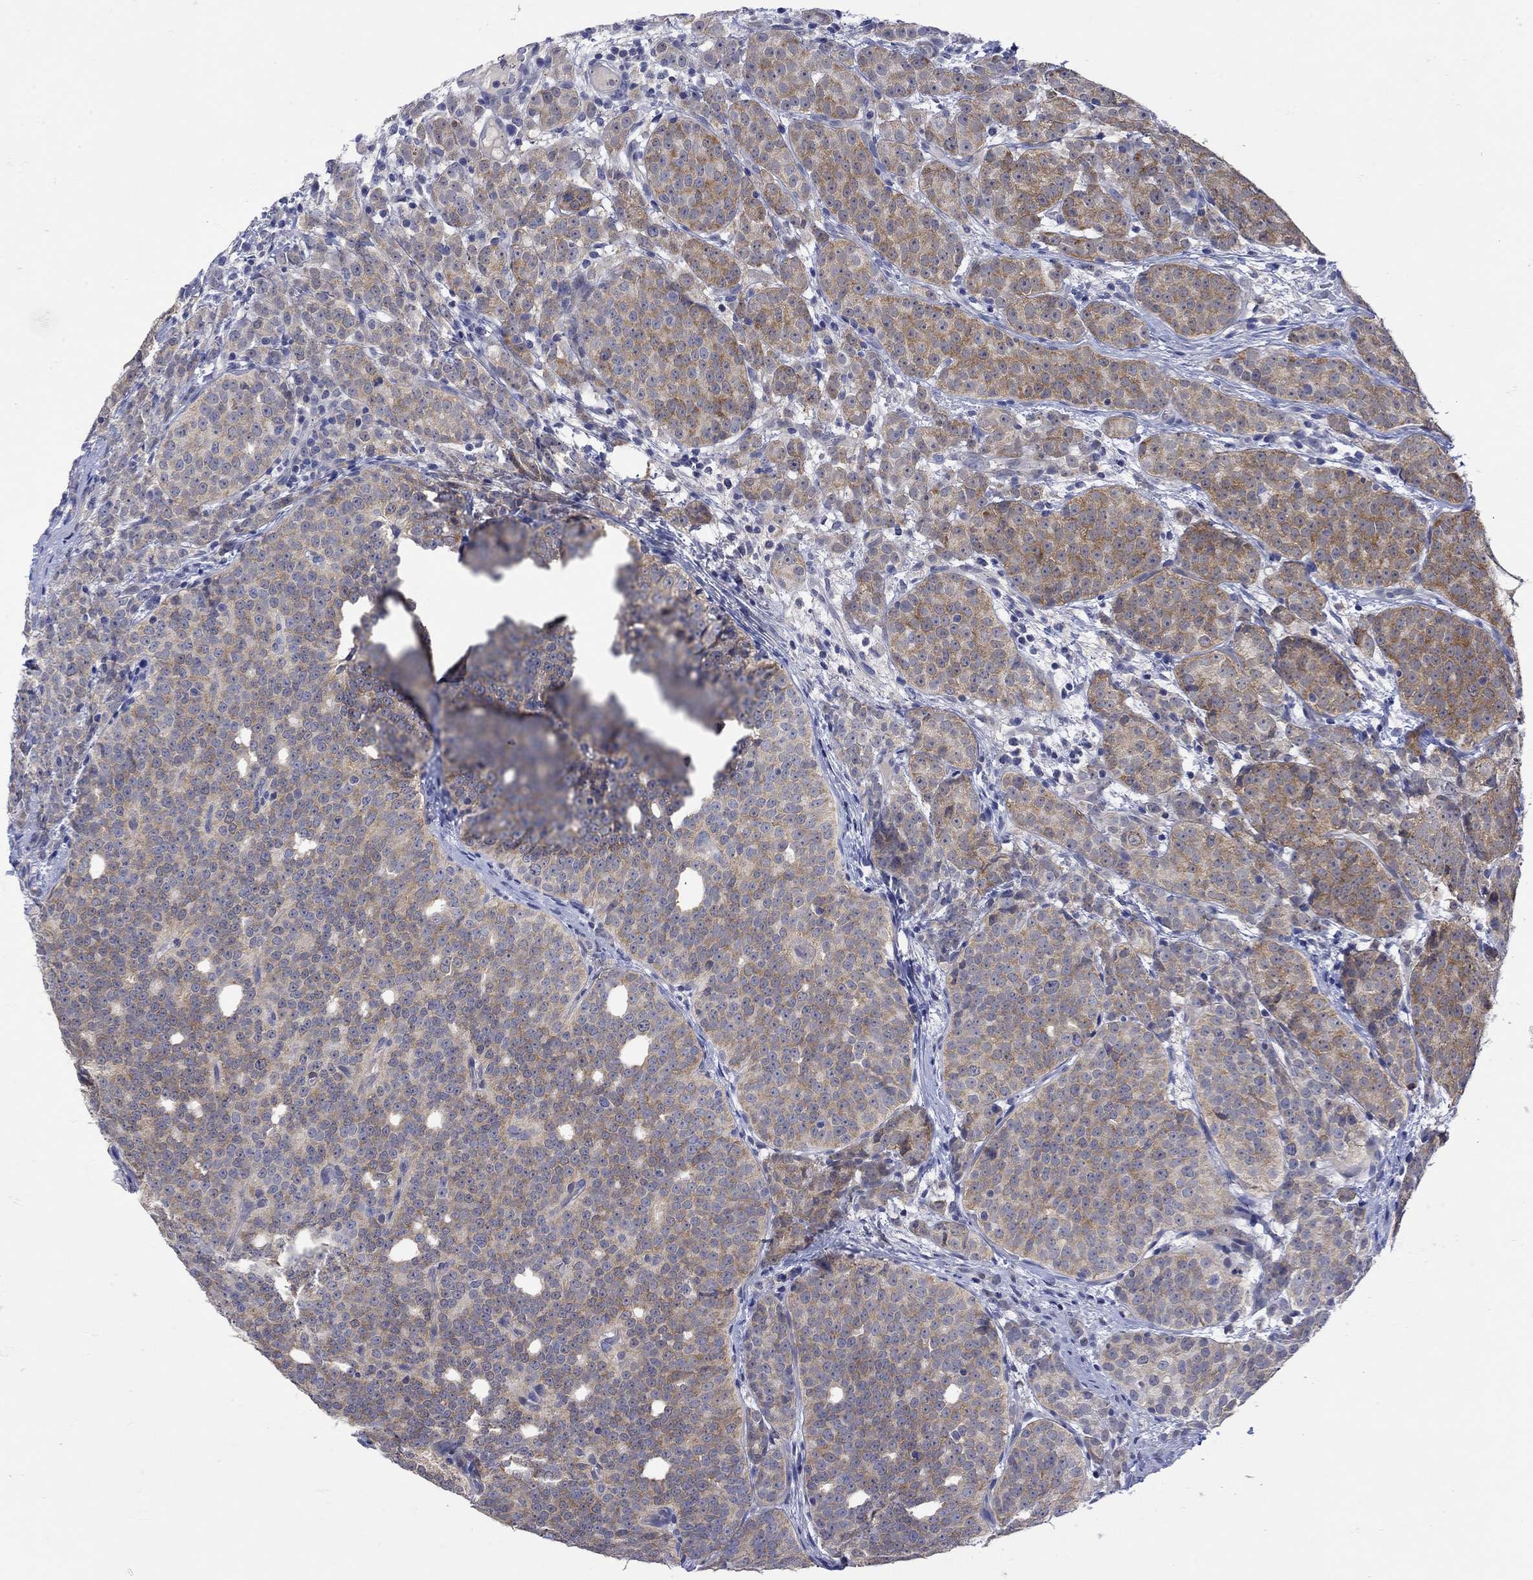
{"staining": {"intensity": "moderate", "quantity": "25%-75%", "location": "cytoplasmic/membranous"}, "tissue": "prostate cancer", "cell_type": "Tumor cells", "image_type": "cancer", "snomed": [{"axis": "morphology", "description": "Adenocarcinoma, High grade"}, {"axis": "topography", "description": "Prostate"}], "caption": "Prostate cancer (high-grade adenocarcinoma) stained with a protein marker reveals moderate staining in tumor cells.", "gene": "MSI1", "patient": {"sex": "male", "age": 53}}